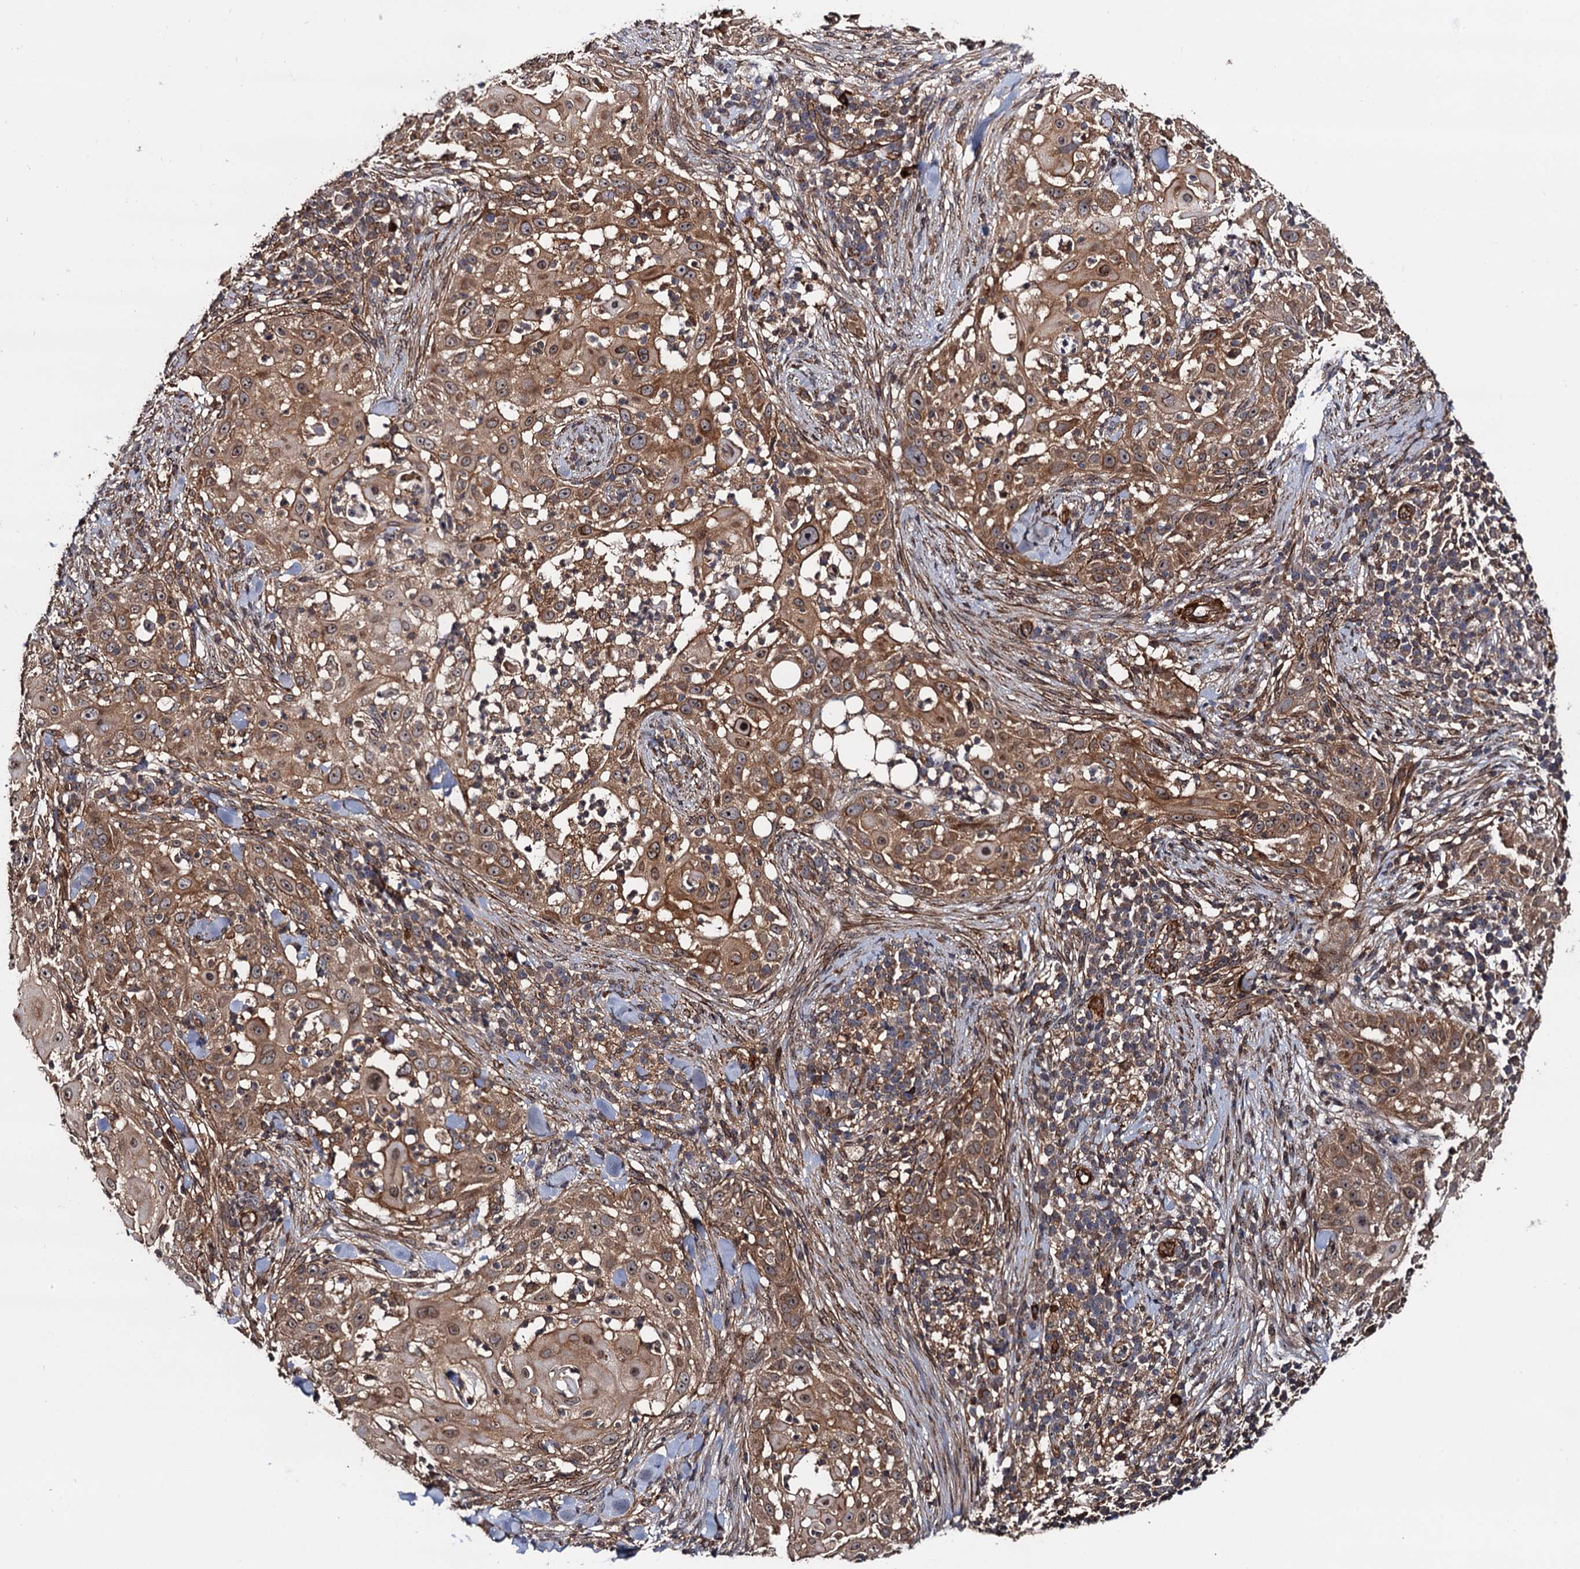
{"staining": {"intensity": "moderate", "quantity": "25%-75%", "location": "cytoplasmic/membranous,nuclear"}, "tissue": "skin cancer", "cell_type": "Tumor cells", "image_type": "cancer", "snomed": [{"axis": "morphology", "description": "Squamous cell carcinoma, NOS"}, {"axis": "topography", "description": "Skin"}], "caption": "Immunohistochemistry (IHC) of human skin squamous cell carcinoma demonstrates medium levels of moderate cytoplasmic/membranous and nuclear positivity in about 25%-75% of tumor cells.", "gene": "BORA", "patient": {"sex": "female", "age": 44}}